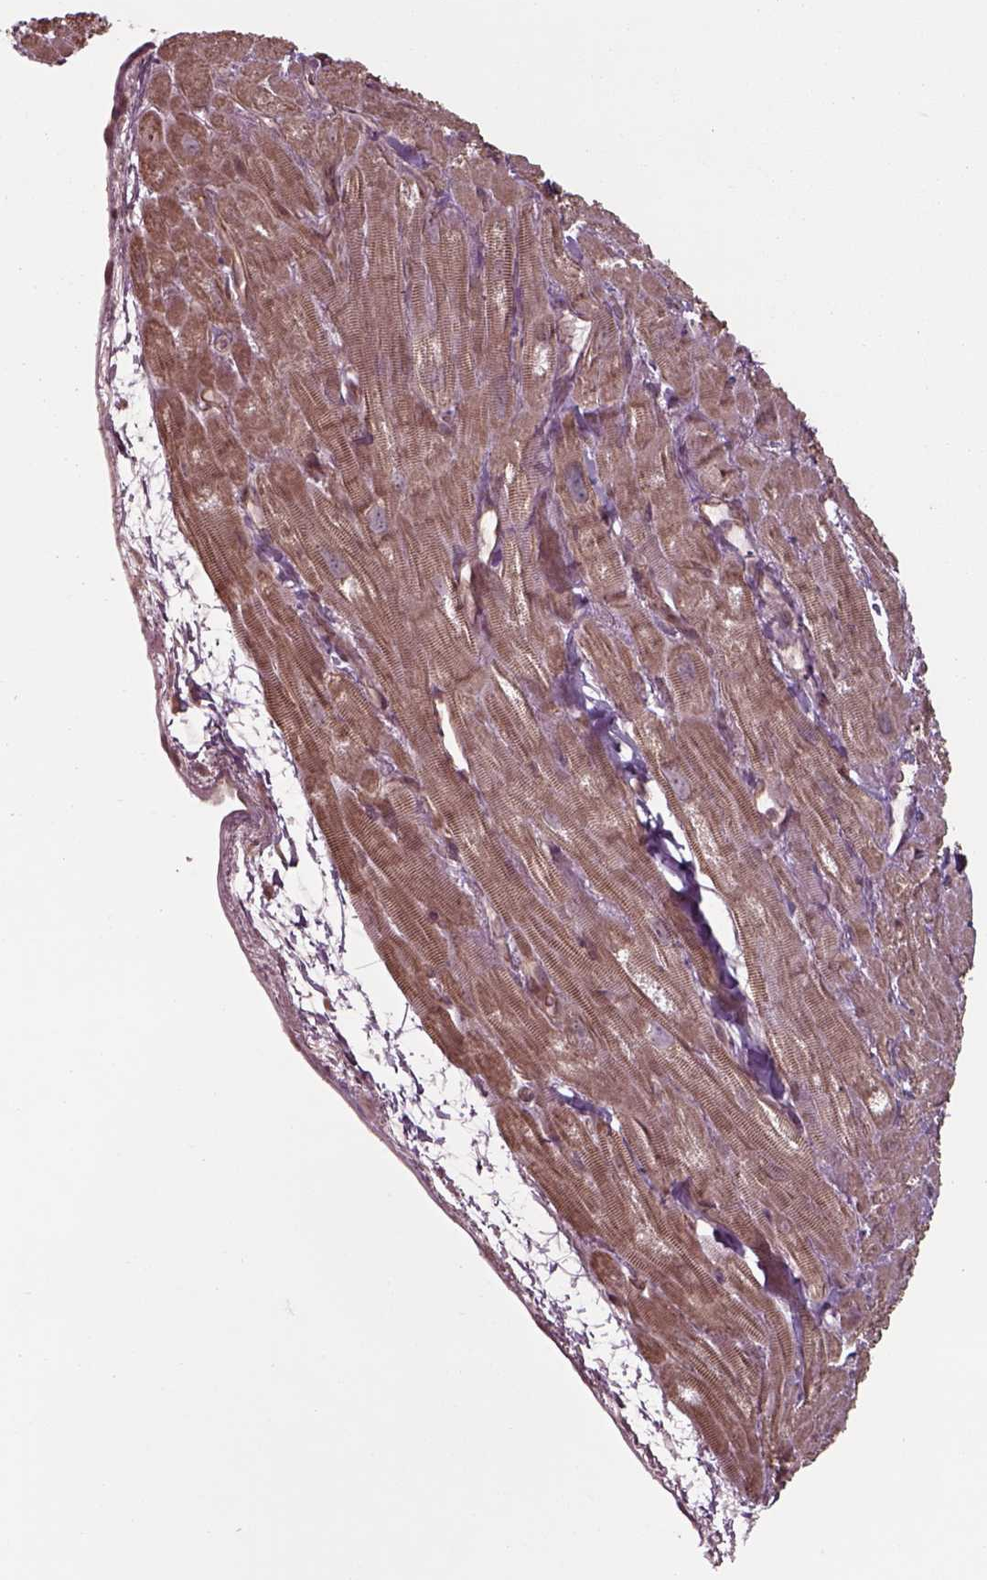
{"staining": {"intensity": "moderate", "quantity": "25%-75%", "location": "cytoplasmic/membranous"}, "tissue": "heart muscle", "cell_type": "Cardiomyocytes", "image_type": "normal", "snomed": [{"axis": "morphology", "description": "Normal tissue, NOS"}, {"axis": "topography", "description": "Heart"}], "caption": "Immunohistochemistry (IHC) staining of unremarkable heart muscle, which demonstrates medium levels of moderate cytoplasmic/membranous positivity in about 25%-75% of cardiomyocytes indicating moderate cytoplasmic/membranous protein expression. The staining was performed using DAB (3,3'-diaminobenzidine) (brown) for protein detection and nuclei were counterstained in hematoxylin (blue).", "gene": "CHMP3", "patient": {"sex": "female", "age": 62}}